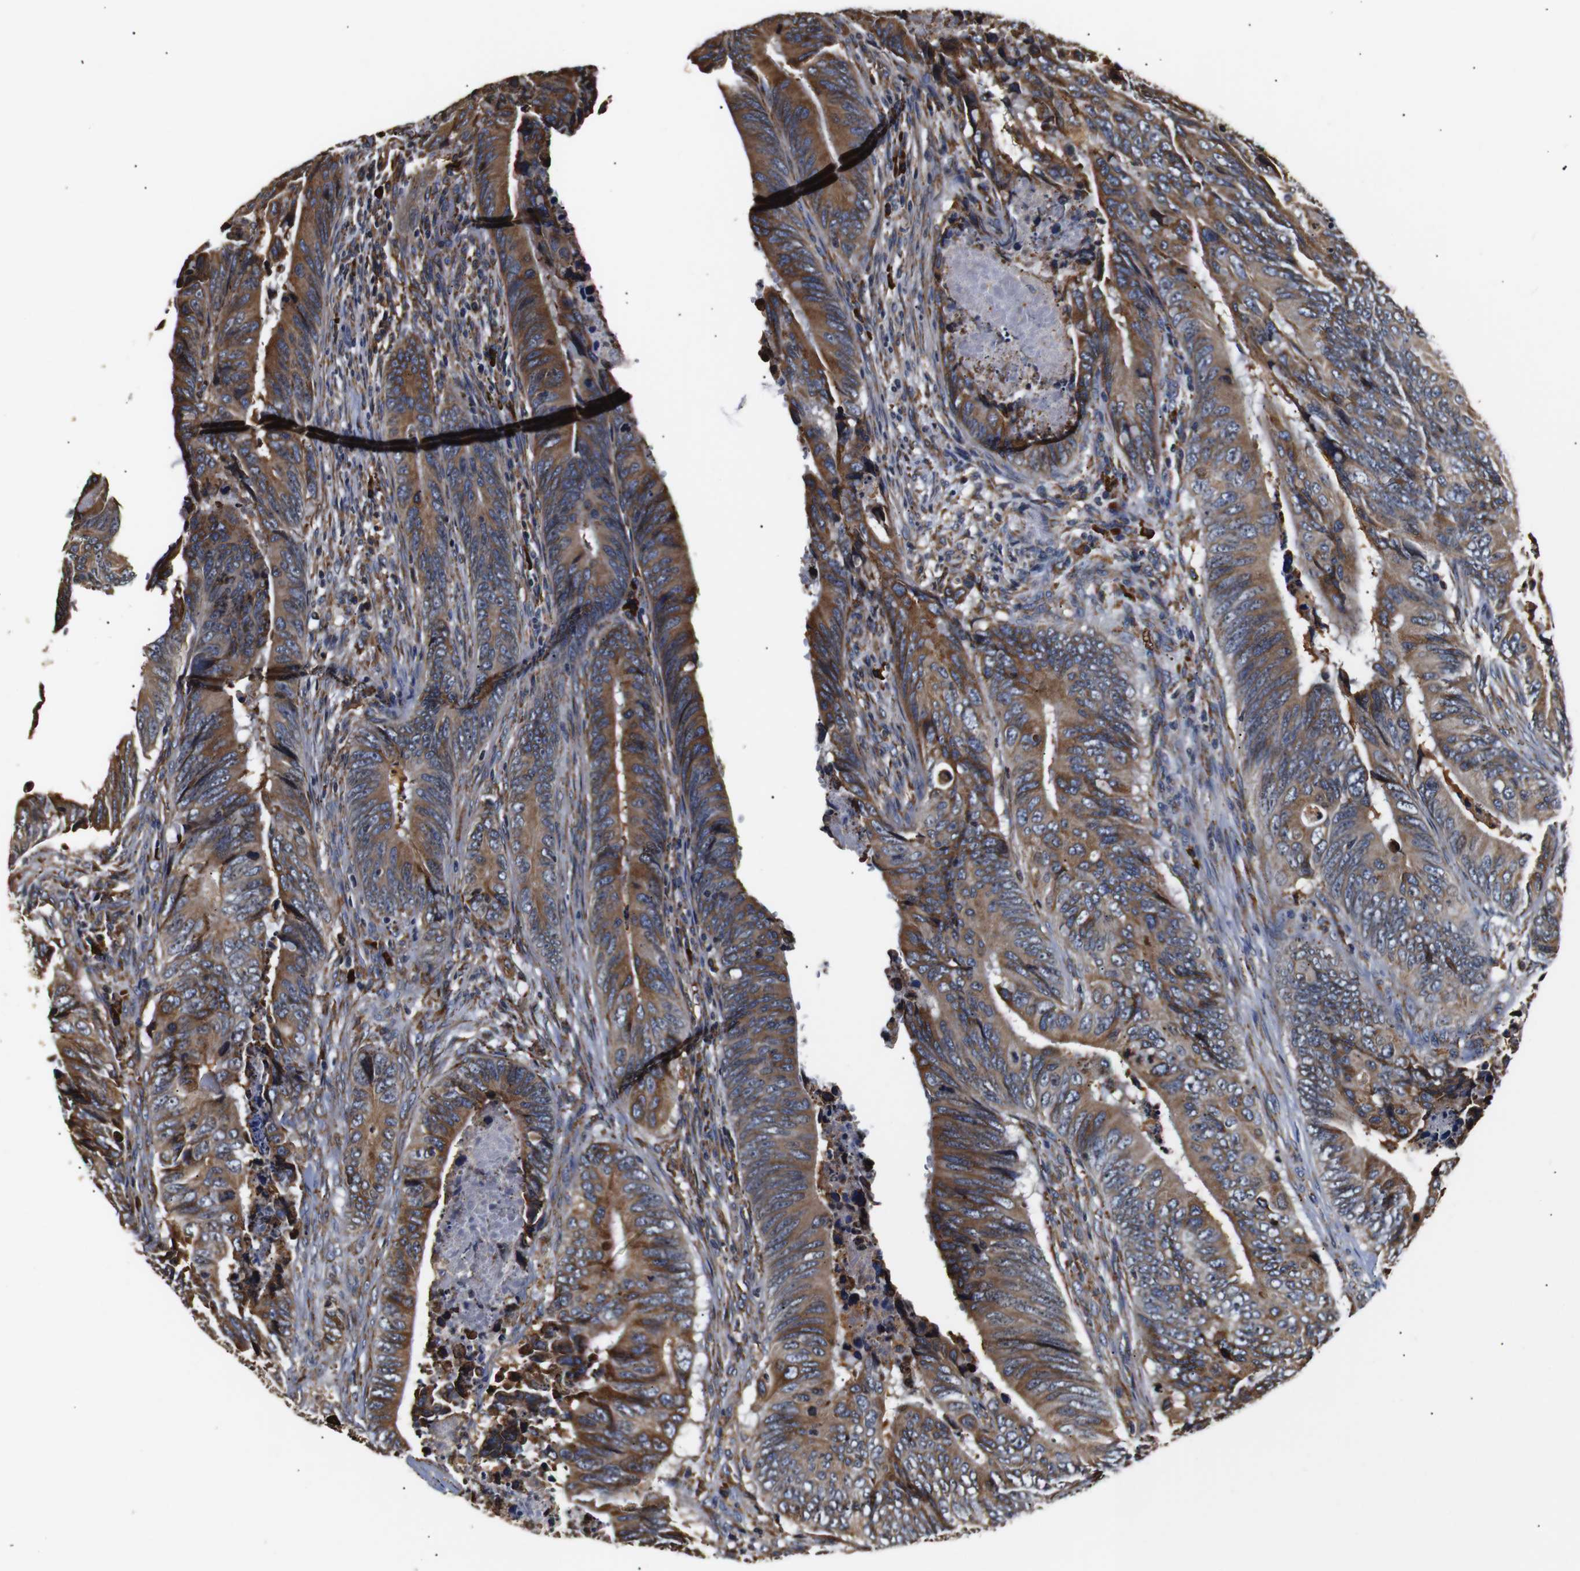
{"staining": {"intensity": "moderate", "quantity": ">75%", "location": "cytoplasmic/membranous"}, "tissue": "colorectal cancer", "cell_type": "Tumor cells", "image_type": "cancer", "snomed": [{"axis": "morphology", "description": "Normal tissue, NOS"}, {"axis": "morphology", "description": "Adenocarcinoma, NOS"}, {"axis": "topography", "description": "Colon"}], "caption": "The histopathology image shows a brown stain indicating the presence of a protein in the cytoplasmic/membranous of tumor cells in colorectal adenocarcinoma.", "gene": "HHIP", "patient": {"sex": "male", "age": 56}}